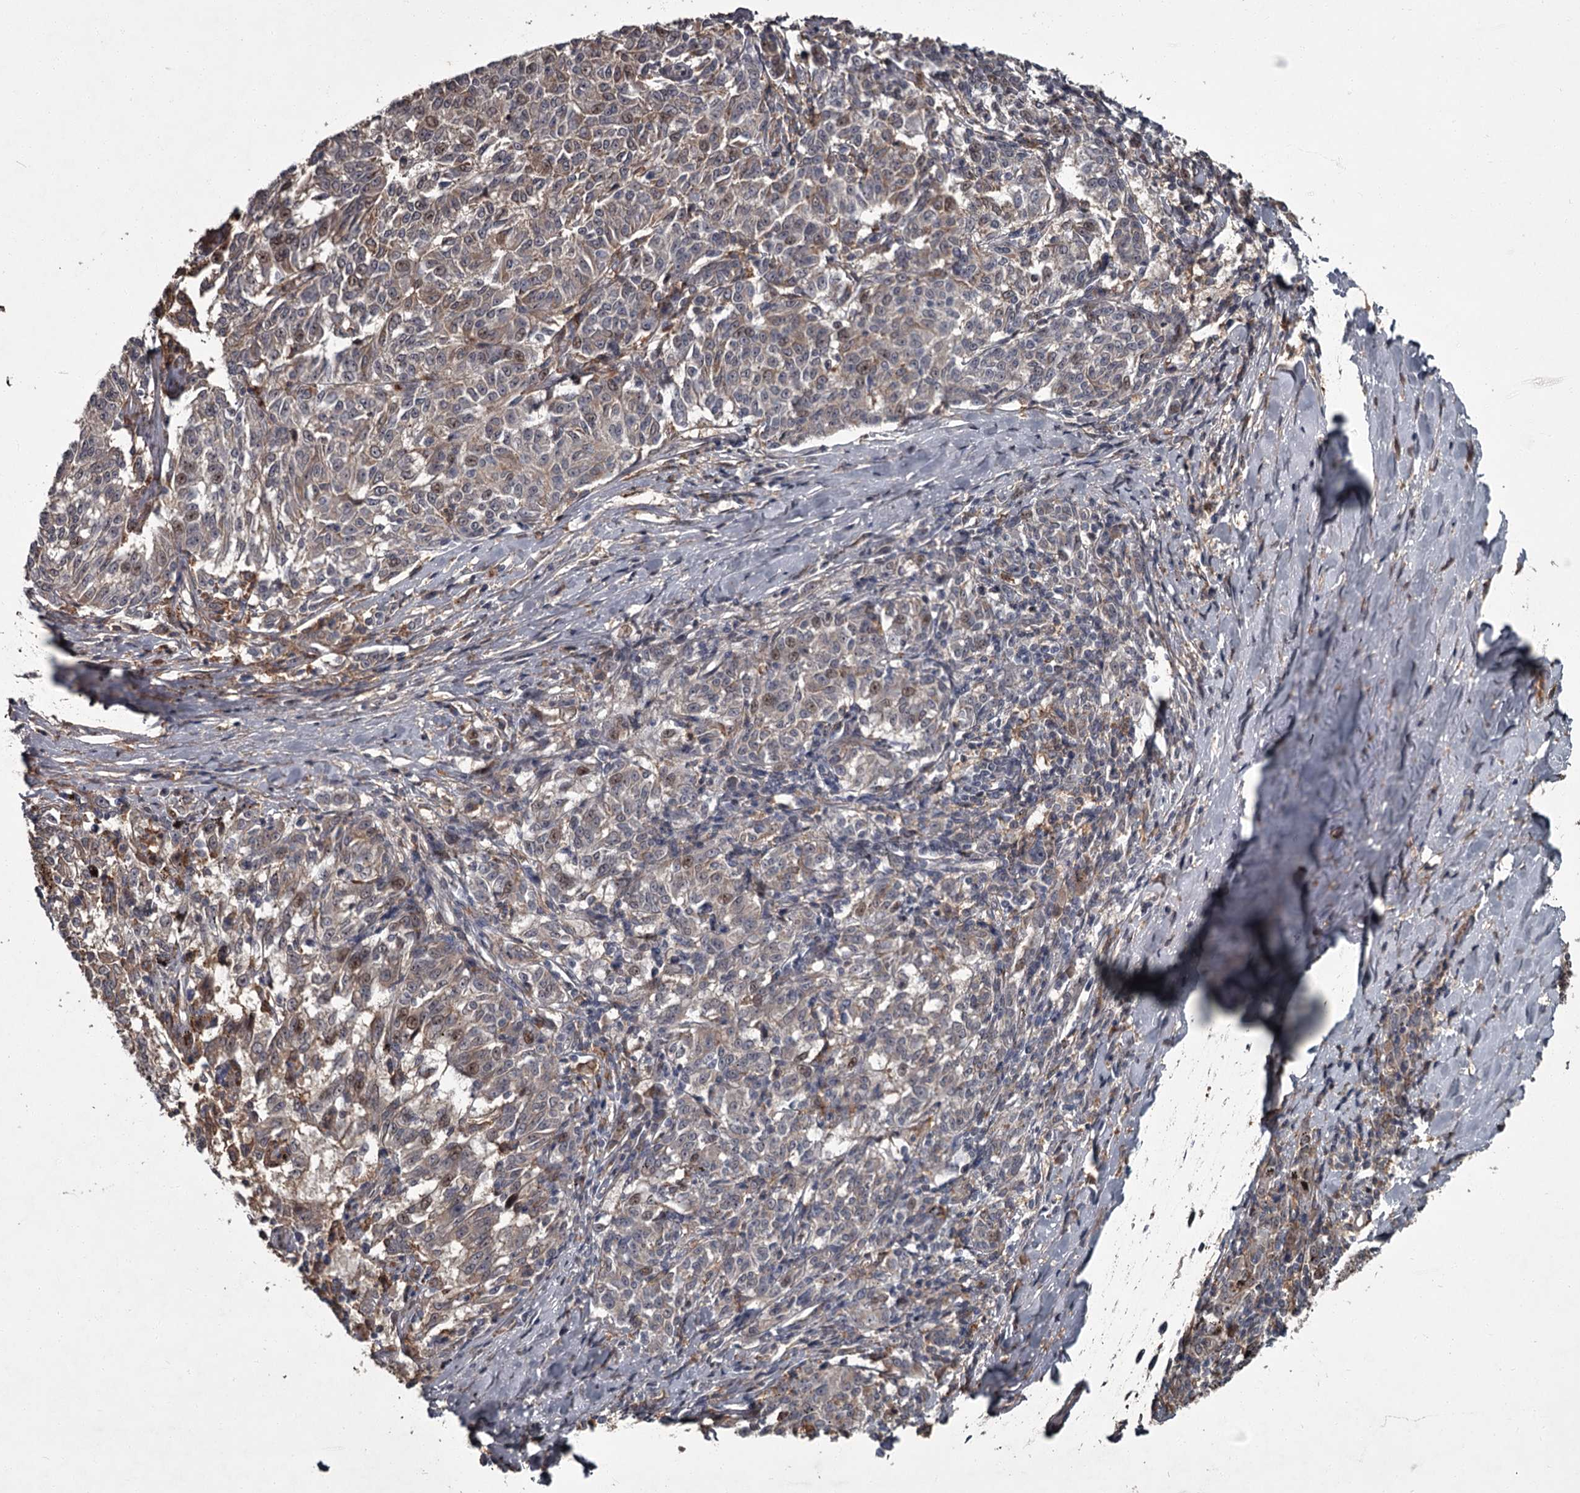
{"staining": {"intensity": "weak", "quantity": "25%-75%", "location": "nuclear"}, "tissue": "melanoma", "cell_type": "Tumor cells", "image_type": "cancer", "snomed": [{"axis": "morphology", "description": "Malignant melanoma, NOS"}, {"axis": "topography", "description": "Skin"}], "caption": "A low amount of weak nuclear staining is identified in about 25%-75% of tumor cells in malignant melanoma tissue.", "gene": "FLVCR2", "patient": {"sex": "female", "age": 72}}